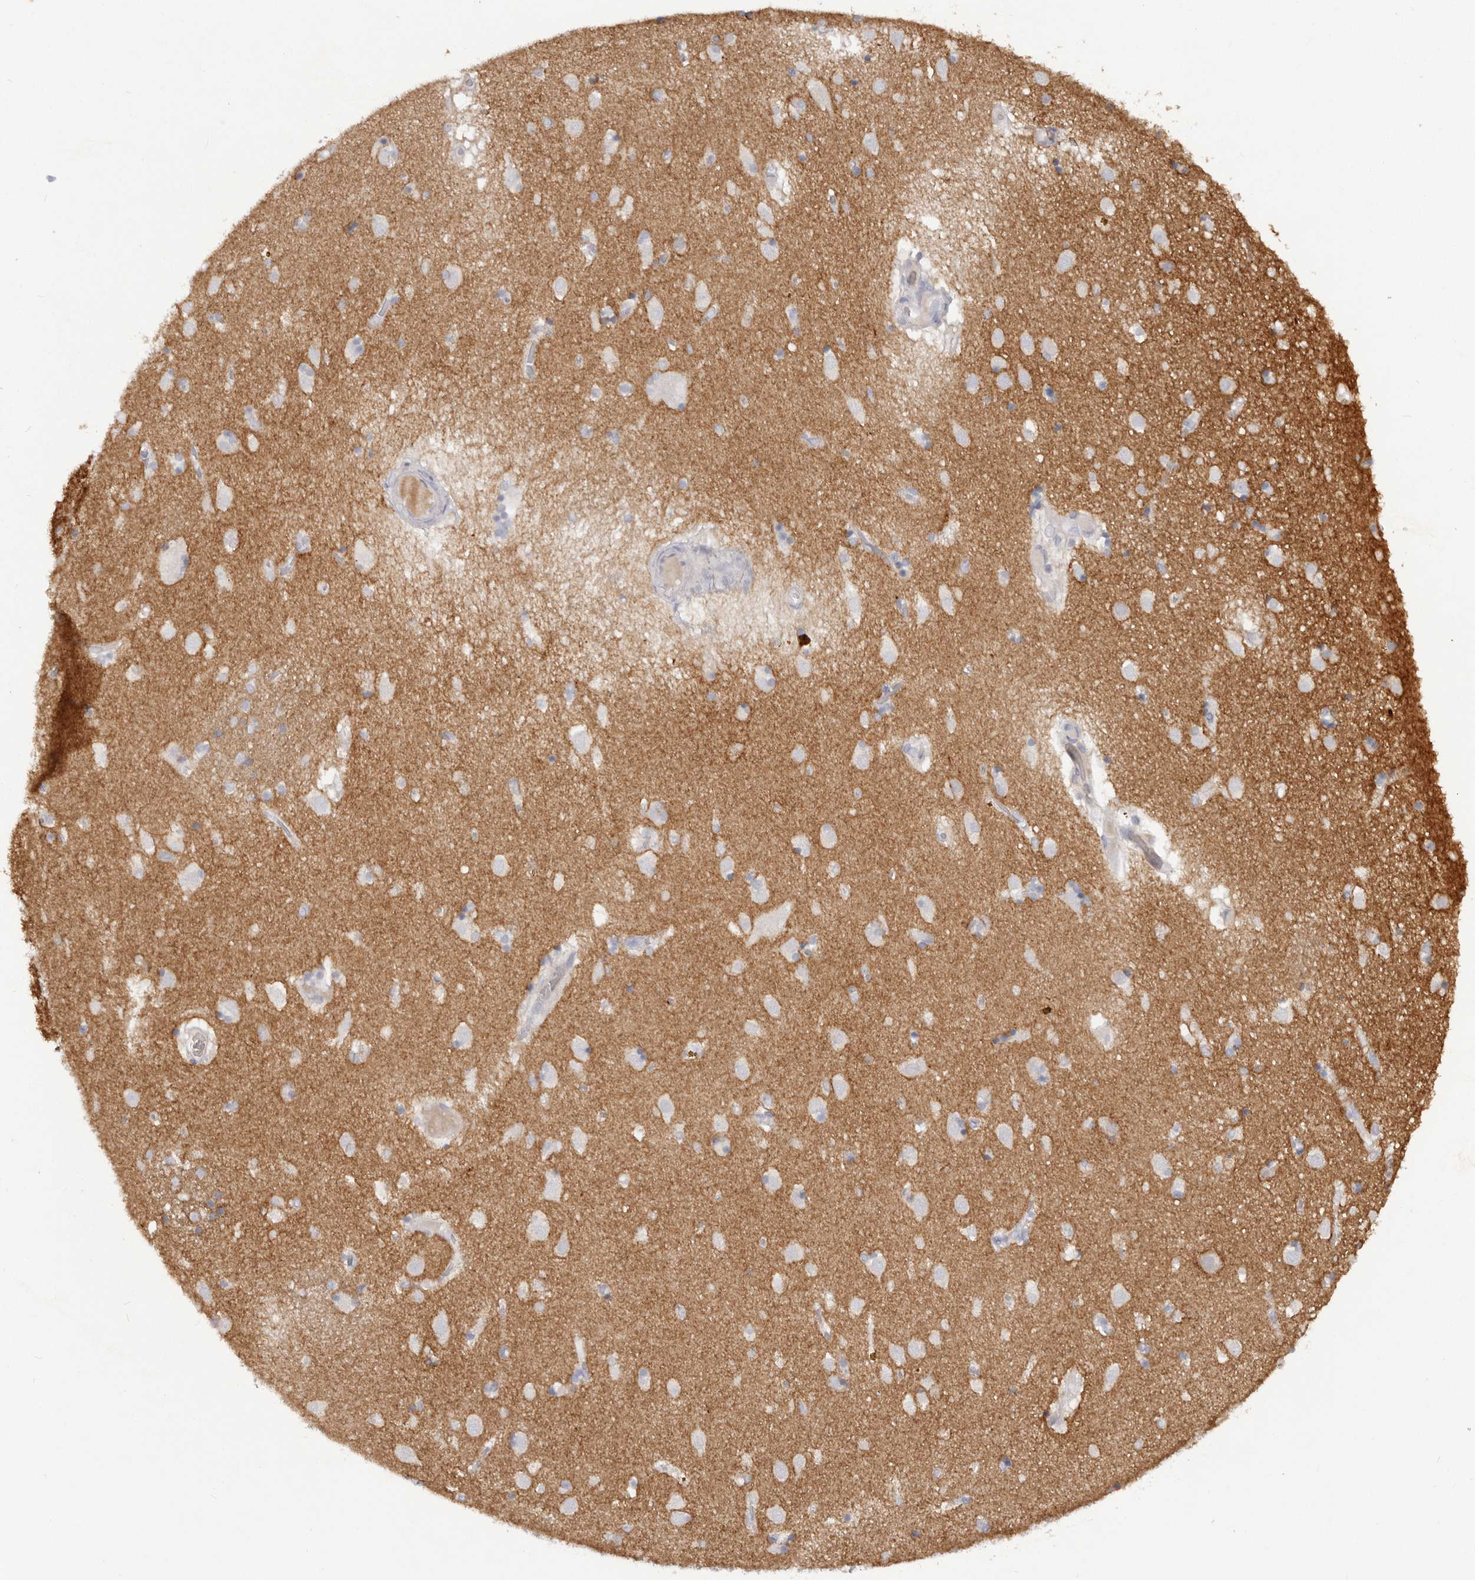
{"staining": {"intensity": "weak", "quantity": "<25%", "location": "cytoplasmic/membranous"}, "tissue": "caudate", "cell_type": "Glial cells", "image_type": "normal", "snomed": [{"axis": "morphology", "description": "Normal tissue, NOS"}, {"axis": "topography", "description": "Lateral ventricle wall"}], "caption": "A high-resolution image shows immunohistochemistry (IHC) staining of unremarkable caudate, which demonstrates no significant expression in glial cells. (DAB immunohistochemistry (IHC) visualized using brightfield microscopy, high magnification).", "gene": "TNR", "patient": {"sex": "male", "age": 70}}